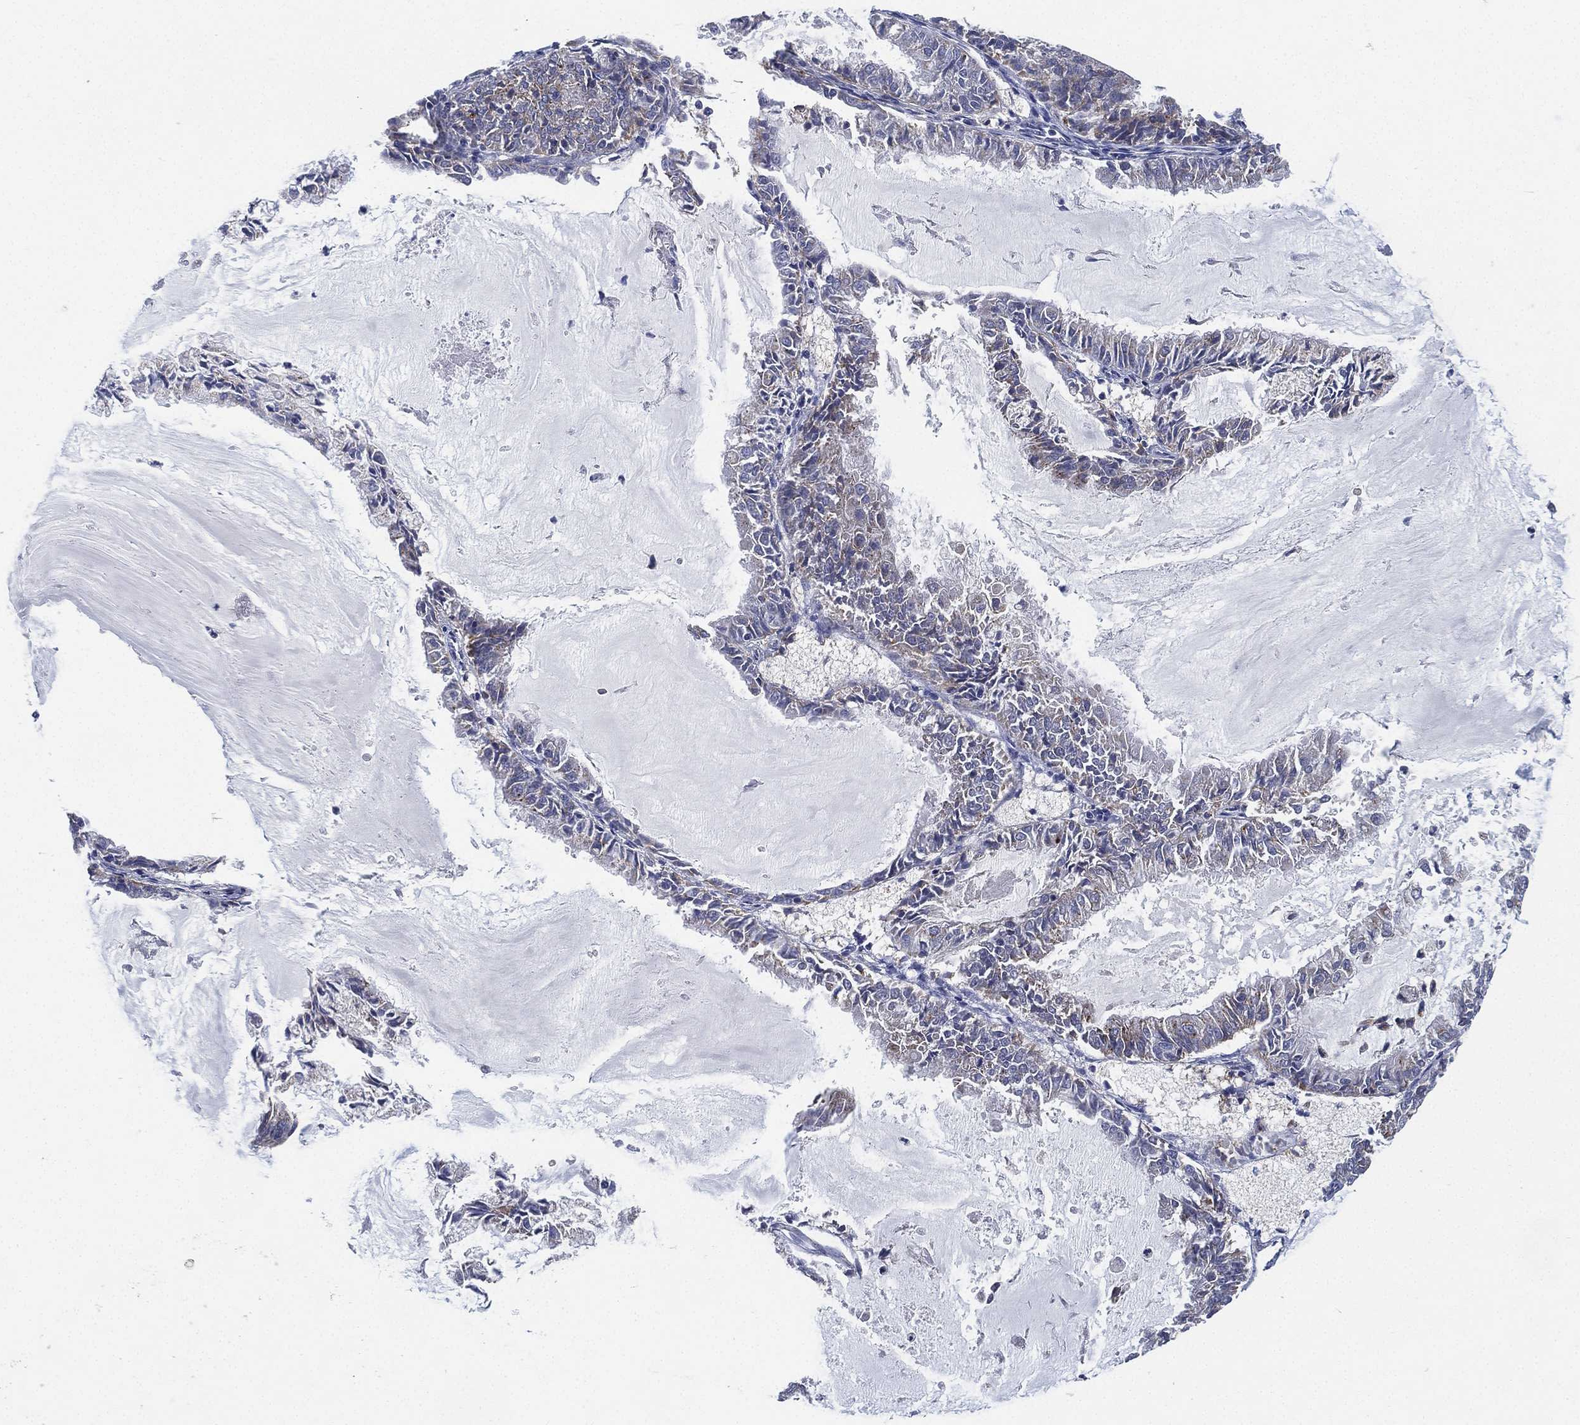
{"staining": {"intensity": "negative", "quantity": "none", "location": "none"}, "tissue": "endometrial cancer", "cell_type": "Tumor cells", "image_type": "cancer", "snomed": [{"axis": "morphology", "description": "Adenocarcinoma, NOS"}, {"axis": "topography", "description": "Endometrium"}], "caption": "Immunohistochemistry (IHC) of endometrial cancer (adenocarcinoma) exhibits no staining in tumor cells. (DAB (3,3'-diaminobenzidine) immunohistochemistry (IHC), high magnification).", "gene": "GALNS", "patient": {"sex": "female", "age": 57}}